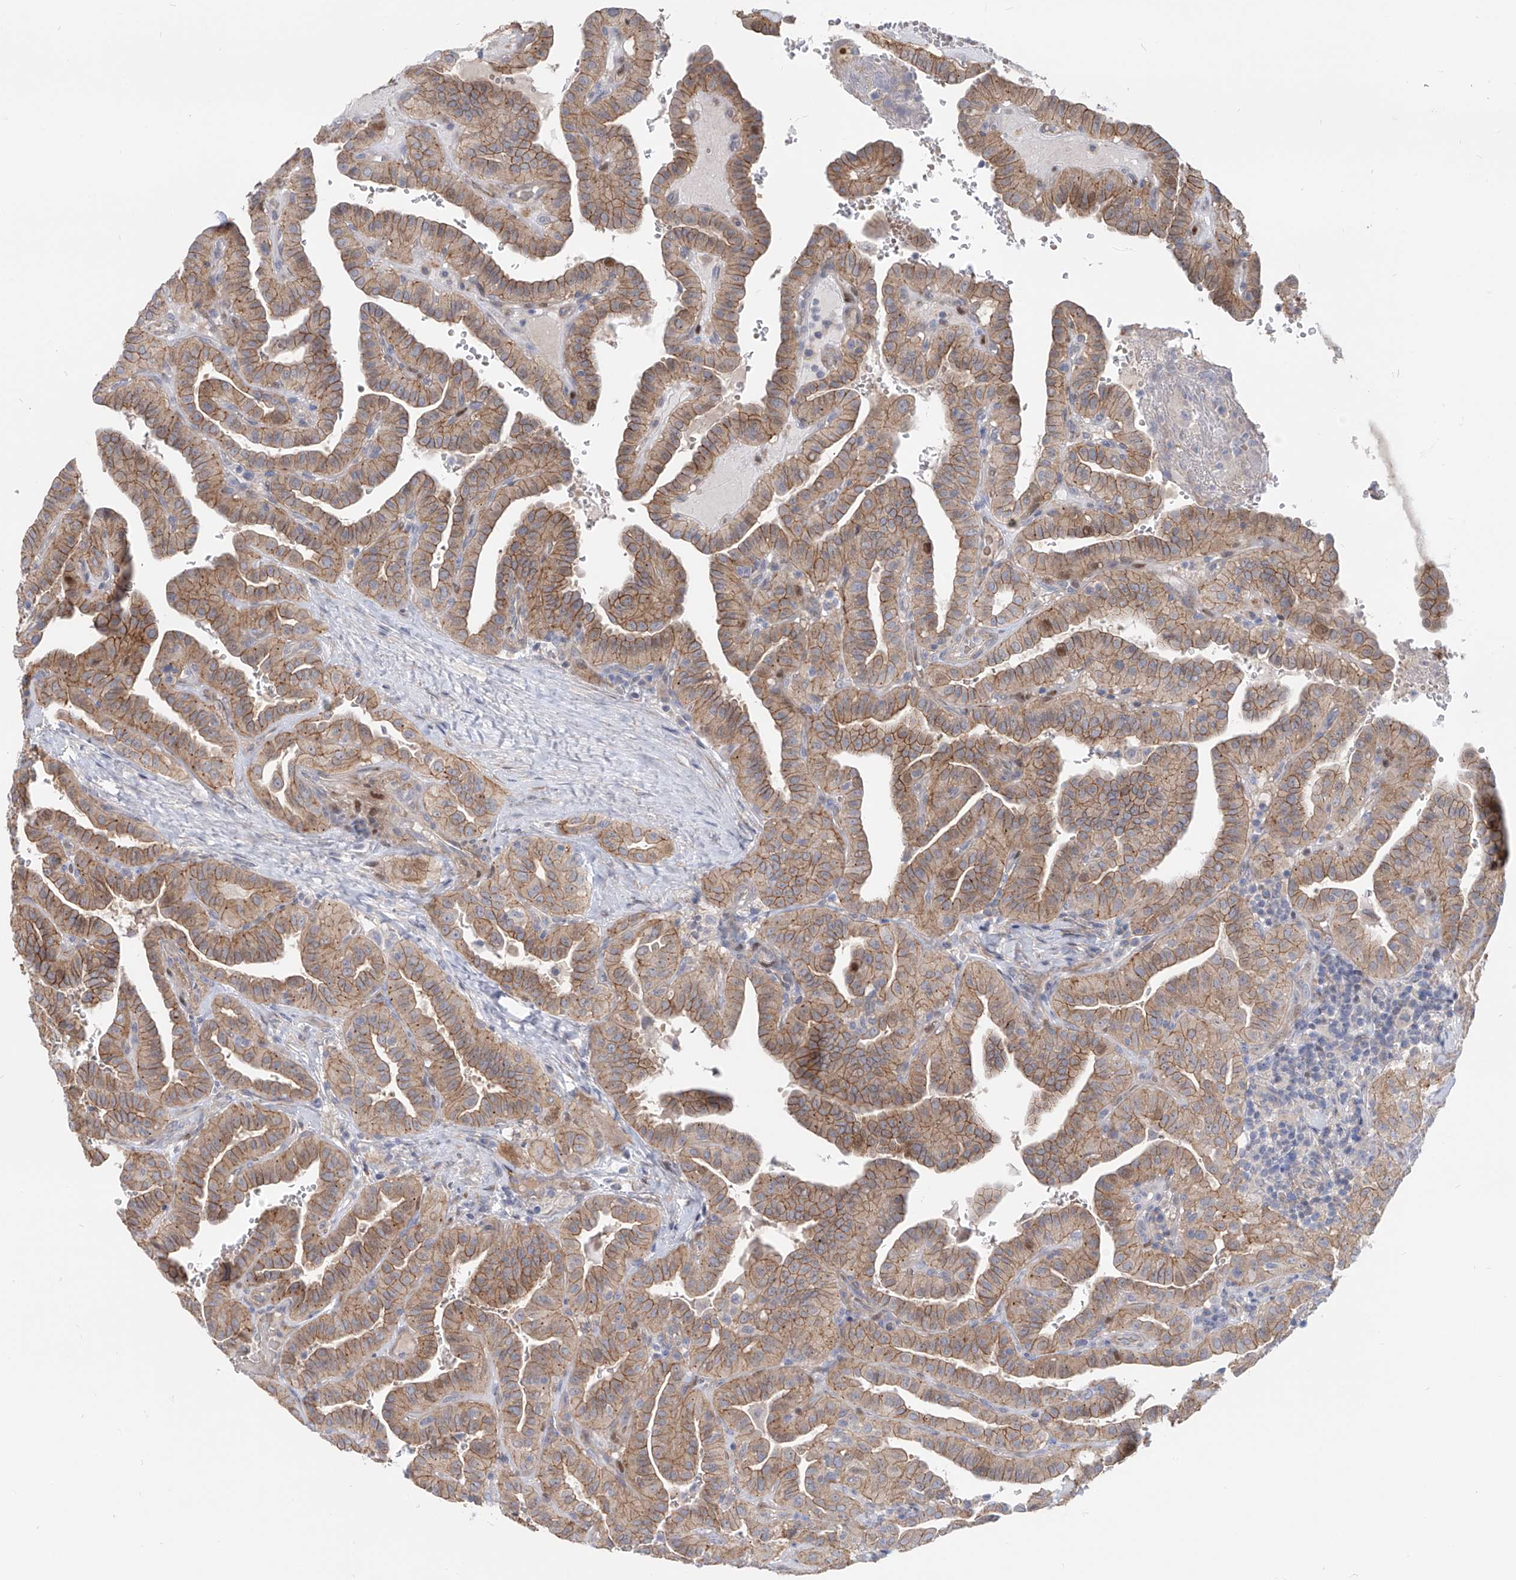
{"staining": {"intensity": "moderate", "quantity": ">75%", "location": "cytoplasmic/membranous"}, "tissue": "thyroid cancer", "cell_type": "Tumor cells", "image_type": "cancer", "snomed": [{"axis": "morphology", "description": "Papillary adenocarcinoma, NOS"}, {"axis": "topography", "description": "Thyroid gland"}], "caption": "Immunohistochemistry of thyroid cancer displays medium levels of moderate cytoplasmic/membranous positivity in approximately >75% of tumor cells.", "gene": "LRRC1", "patient": {"sex": "male", "age": 77}}